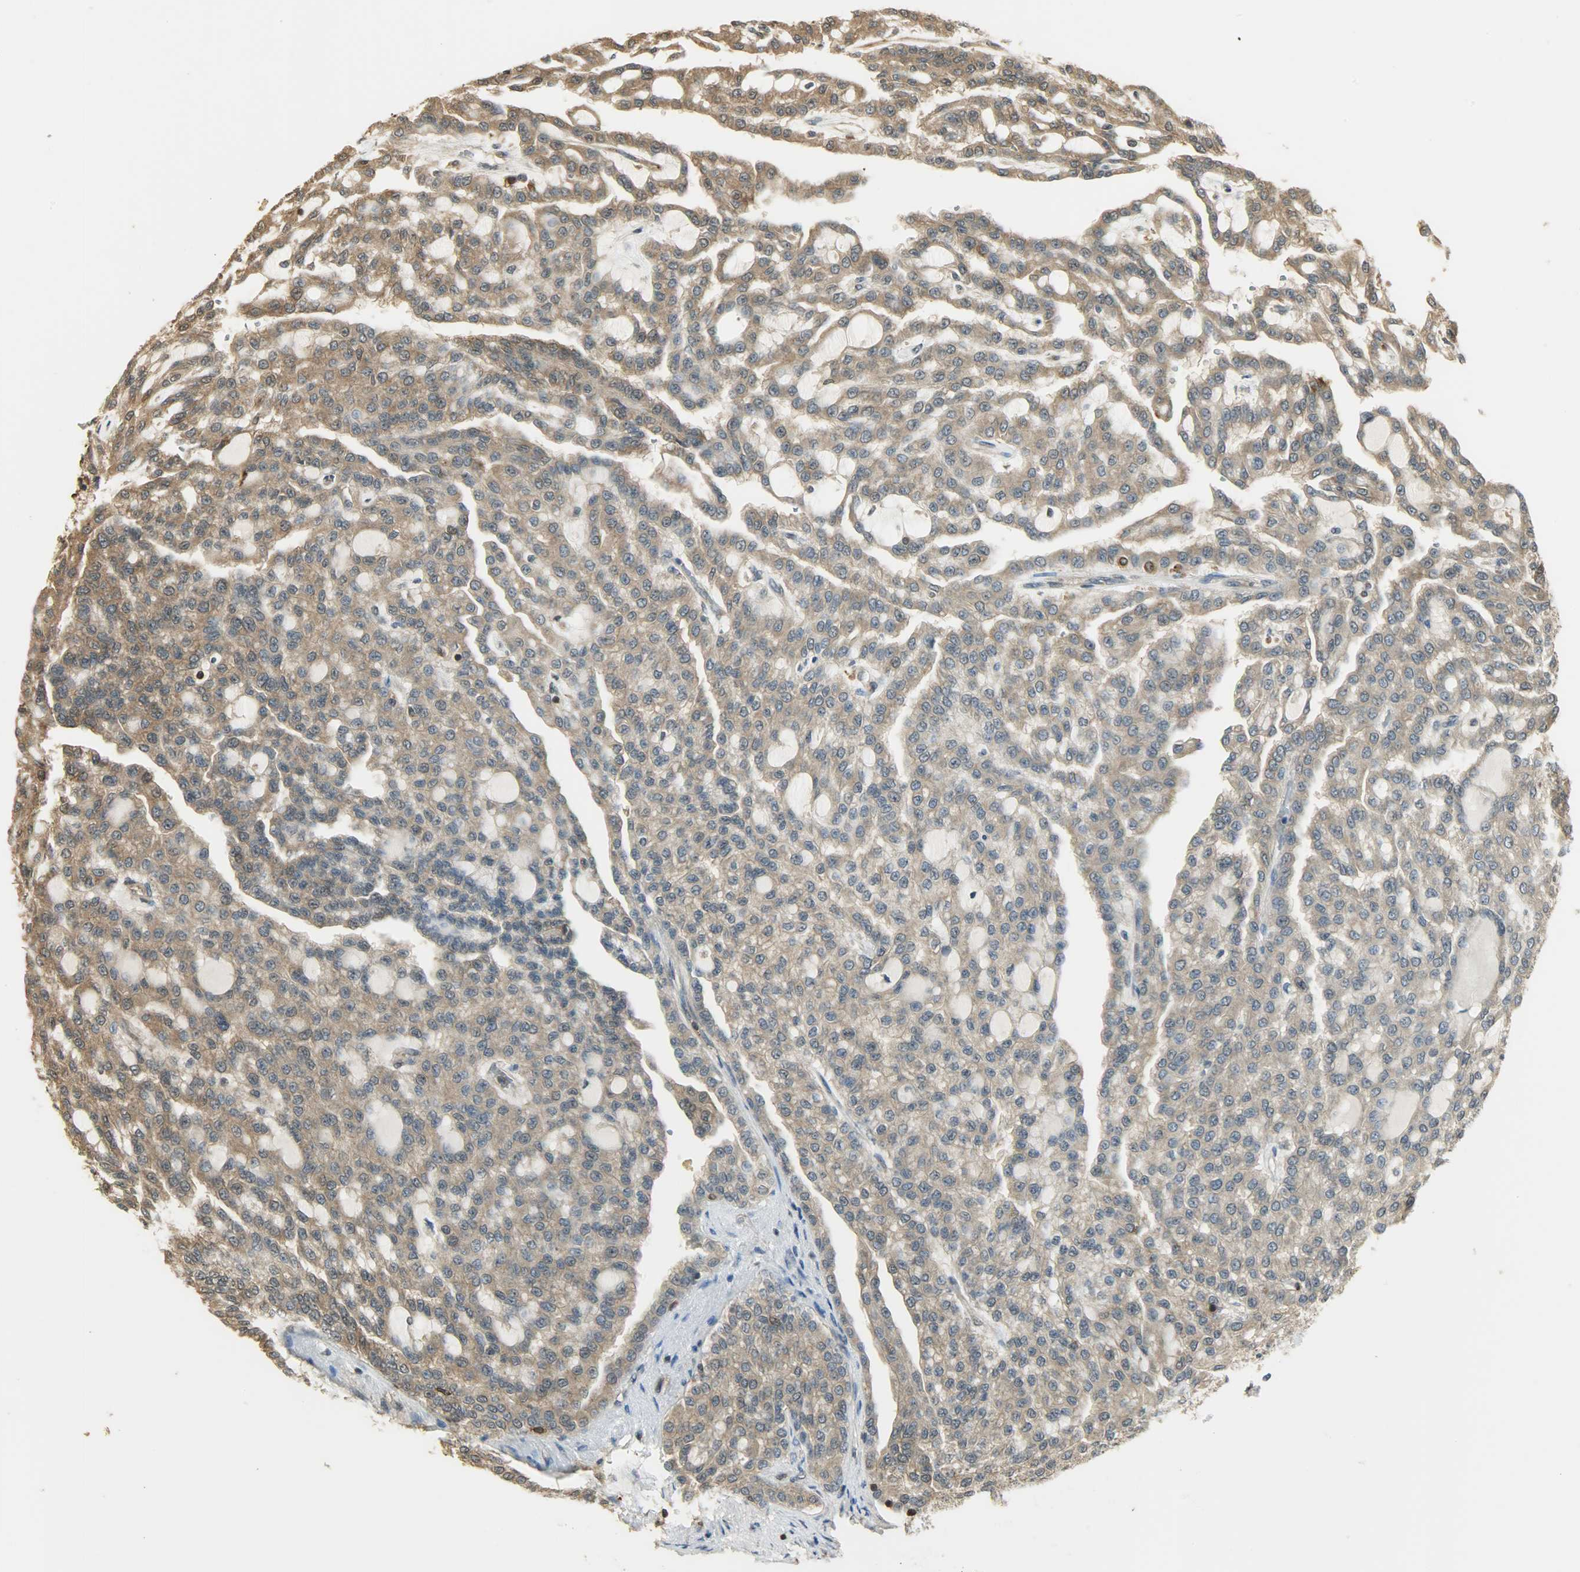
{"staining": {"intensity": "moderate", "quantity": ">75%", "location": "cytoplasmic/membranous"}, "tissue": "renal cancer", "cell_type": "Tumor cells", "image_type": "cancer", "snomed": [{"axis": "morphology", "description": "Adenocarcinoma, NOS"}, {"axis": "topography", "description": "Kidney"}], "caption": "An image of human renal cancer (adenocarcinoma) stained for a protein demonstrates moderate cytoplasmic/membranous brown staining in tumor cells. The staining is performed using DAB (3,3'-diaminobenzidine) brown chromogen to label protein expression. The nuclei are counter-stained blue using hematoxylin.", "gene": "YWHAZ", "patient": {"sex": "male", "age": 63}}